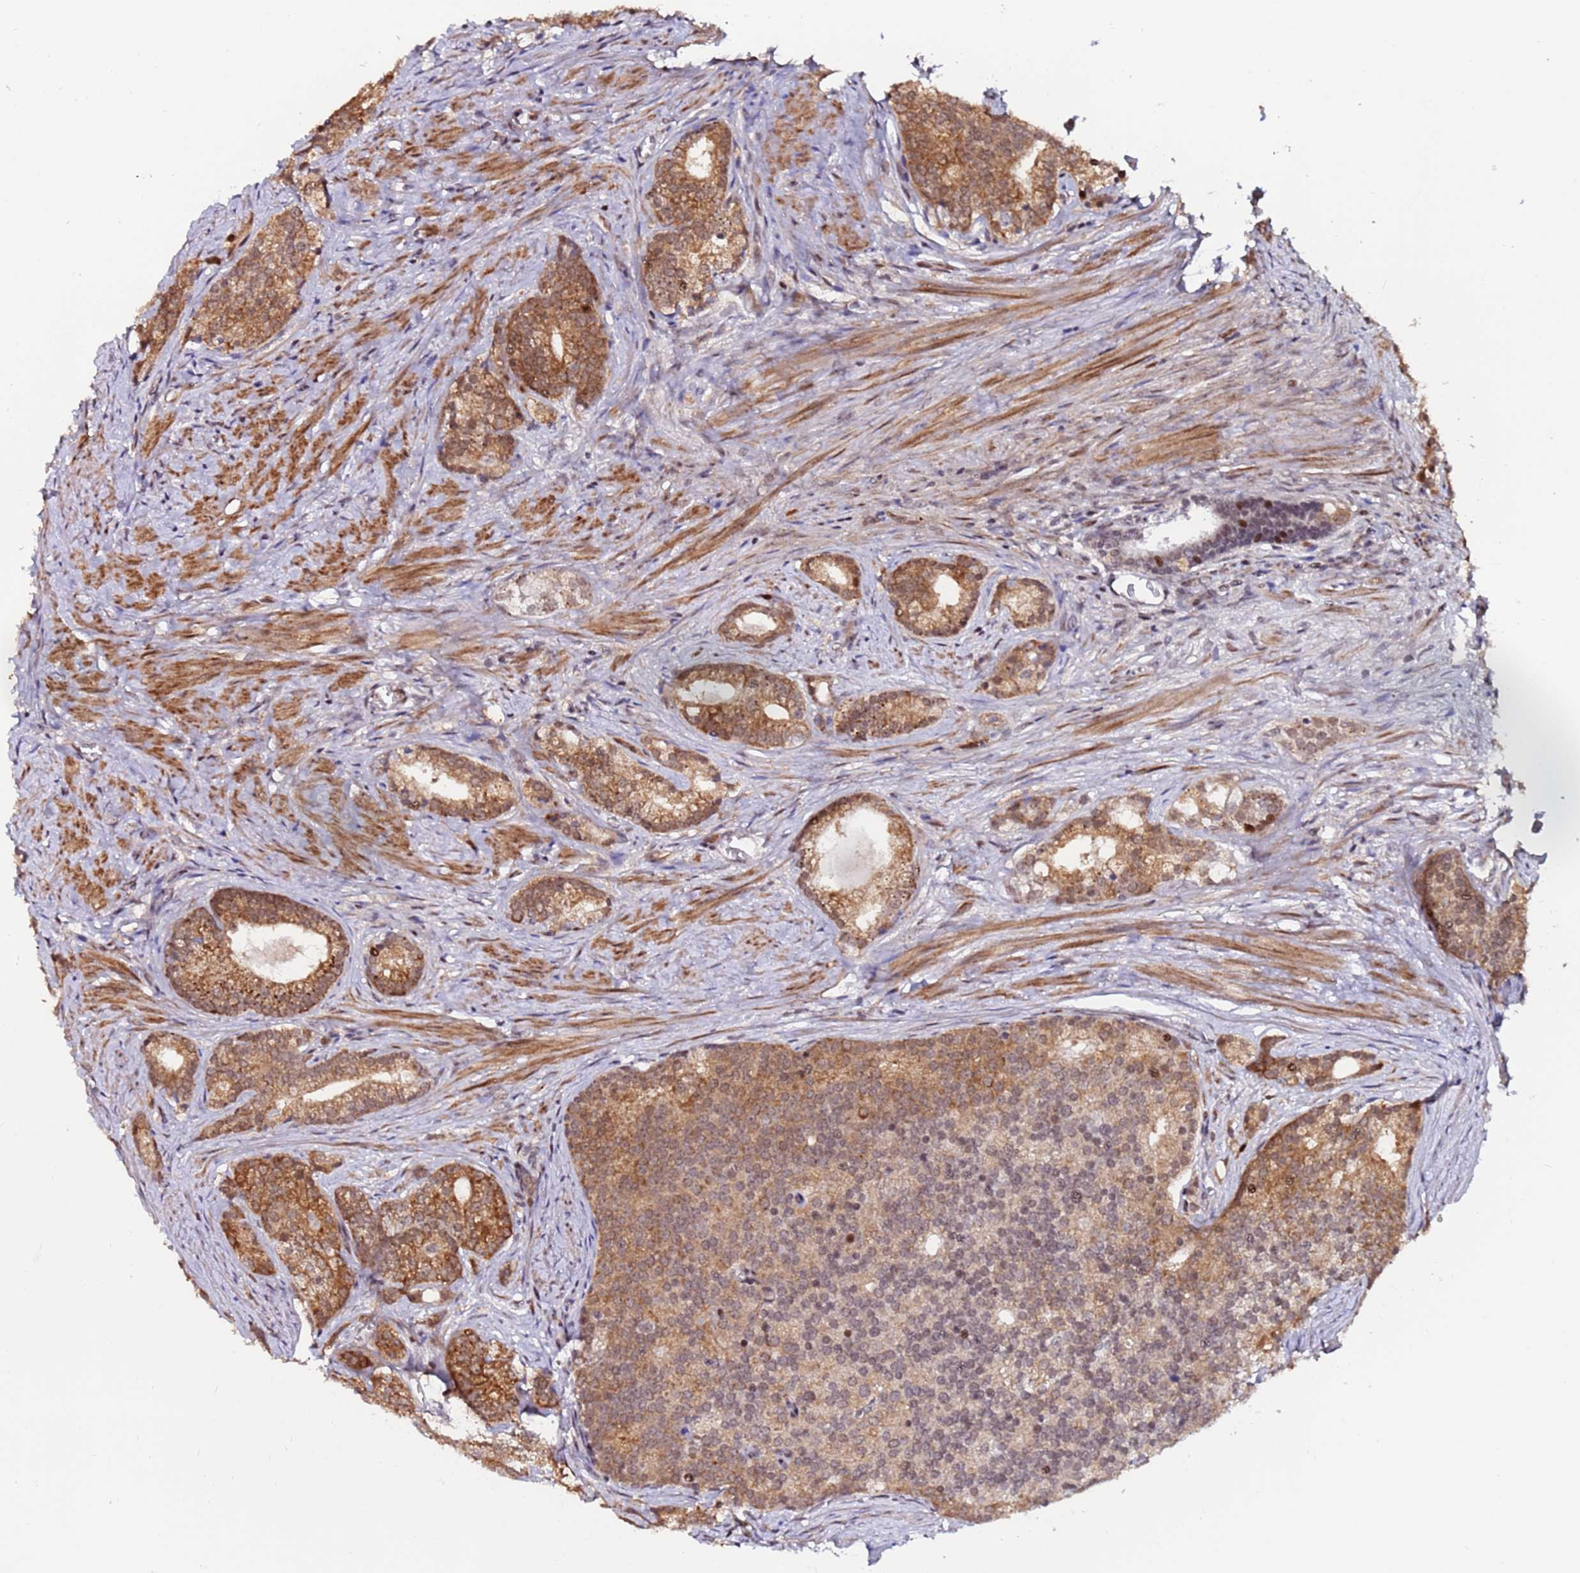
{"staining": {"intensity": "moderate", "quantity": ">75%", "location": "cytoplasmic/membranous"}, "tissue": "prostate cancer", "cell_type": "Tumor cells", "image_type": "cancer", "snomed": [{"axis": "morphology", "description": "Adenocarcinoma, Low grade"}, {"axis": "topography", "description": "Prostate"}], "caption": "DAB immunohistochemical staining of human prostate adenocarcinoma (low-grade) displays moderate cytoplasmic/membranous protein staining in approximately >75% of tumor cells.", "gene": "PPM1H", "patient": {"sex": "male", "age": 71}}